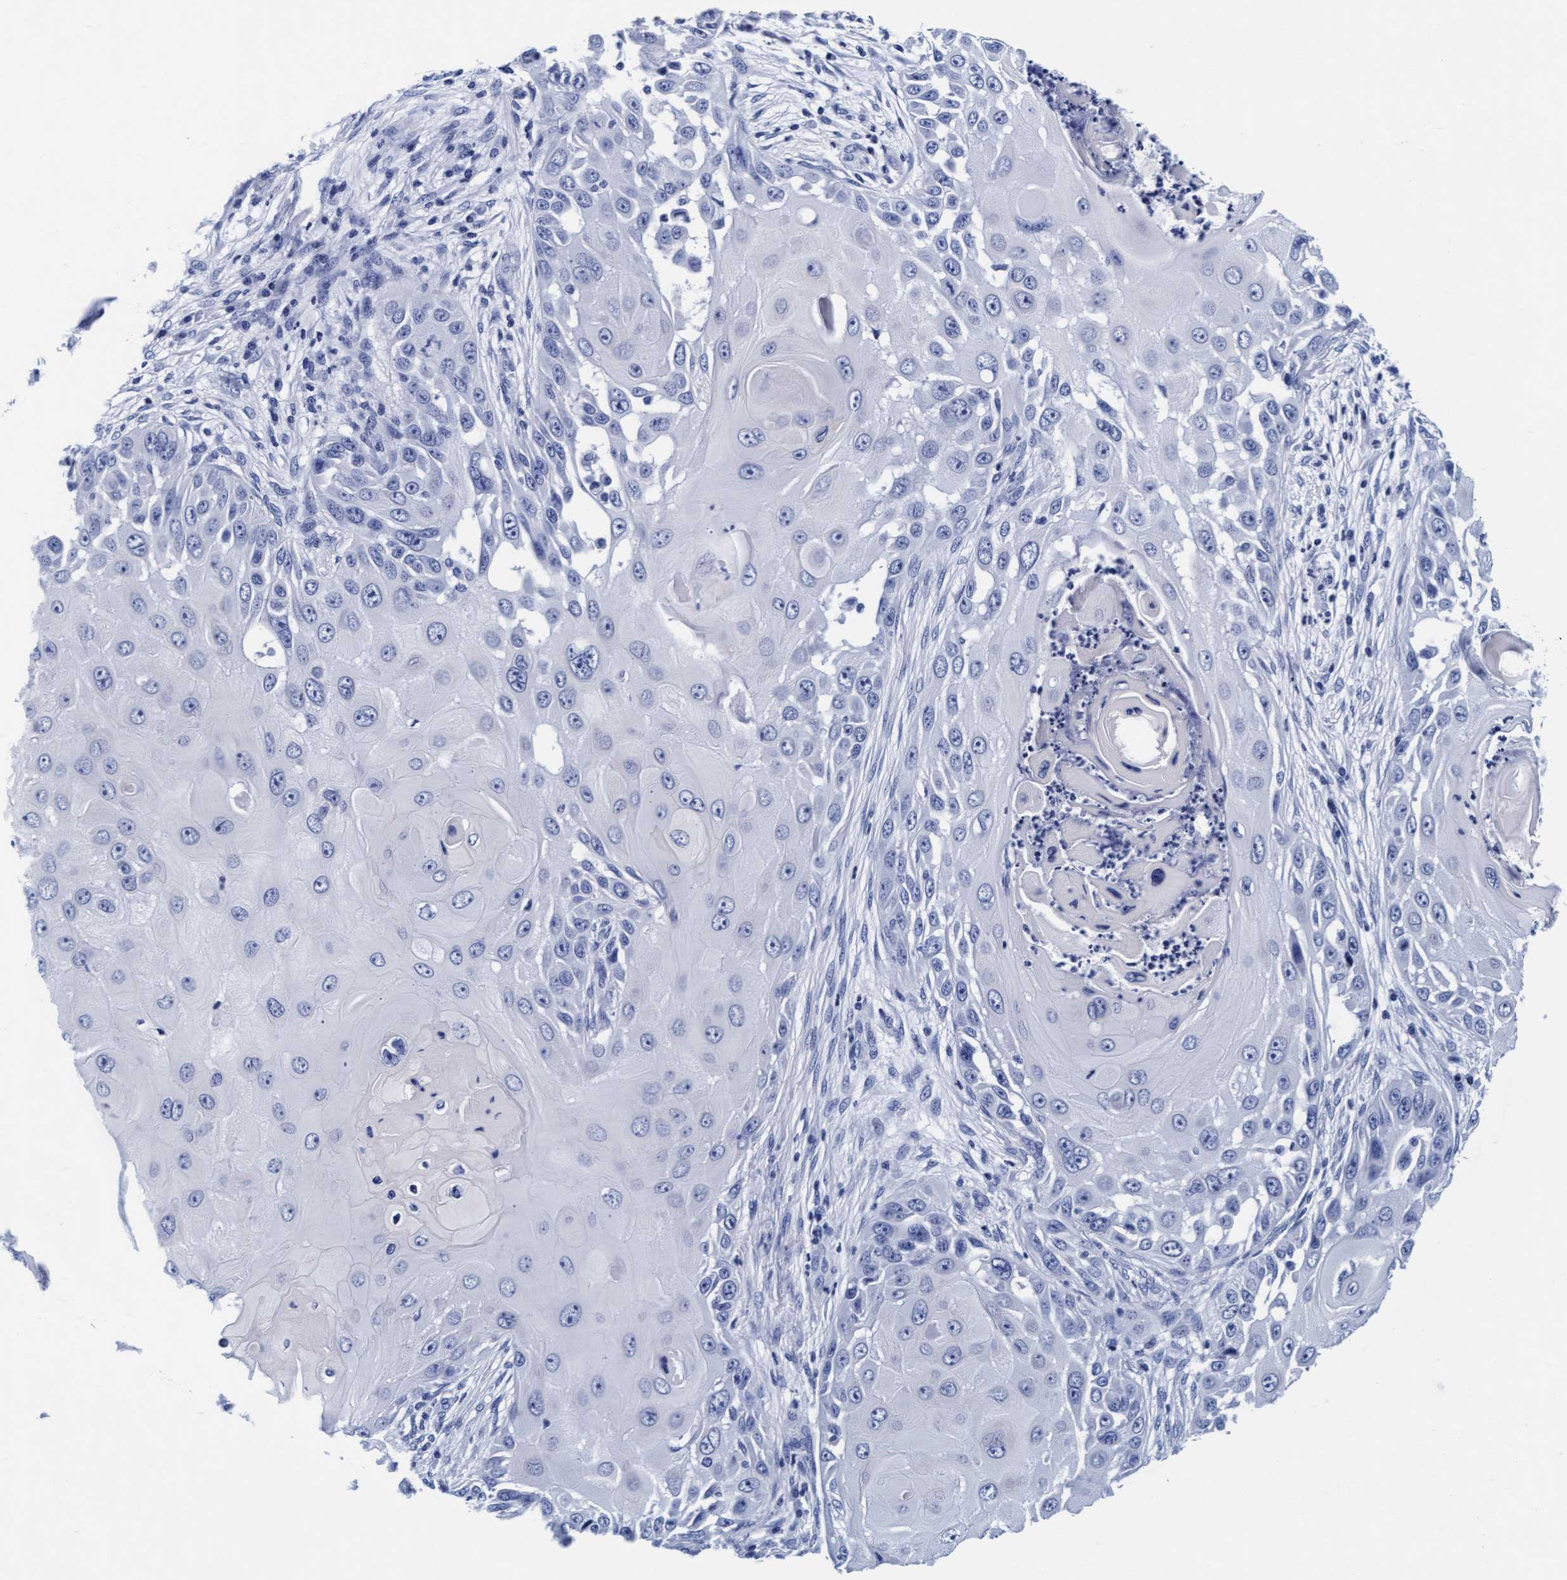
{"staining": {"intensity": "negative", "quantity": "none", "location": "none"}, "tissue": "skin cancer", "cell_type": "Tumor cells", "image_type": "cancer", "snomed": [{"axis": "morphology", "description": "Squamous cell carcinoma, NOS"}, {"axis": "topography", "description": "Skin"}], "caption": "Immunohistochemistry (IHC) micrograph of neoplastic tissue: skin squamous cell carcinoma stained with DAB (3,3'-diaminobenzidine) exhibits no significant protein expression in tumor cells. (Brightfield microscopy of DAB (3,3'-diaminobenzidine) immunohistochemistry (IHC) at high magnification).", "gene": "ARSG", "patient": {"sex": "female", "age": 44}}